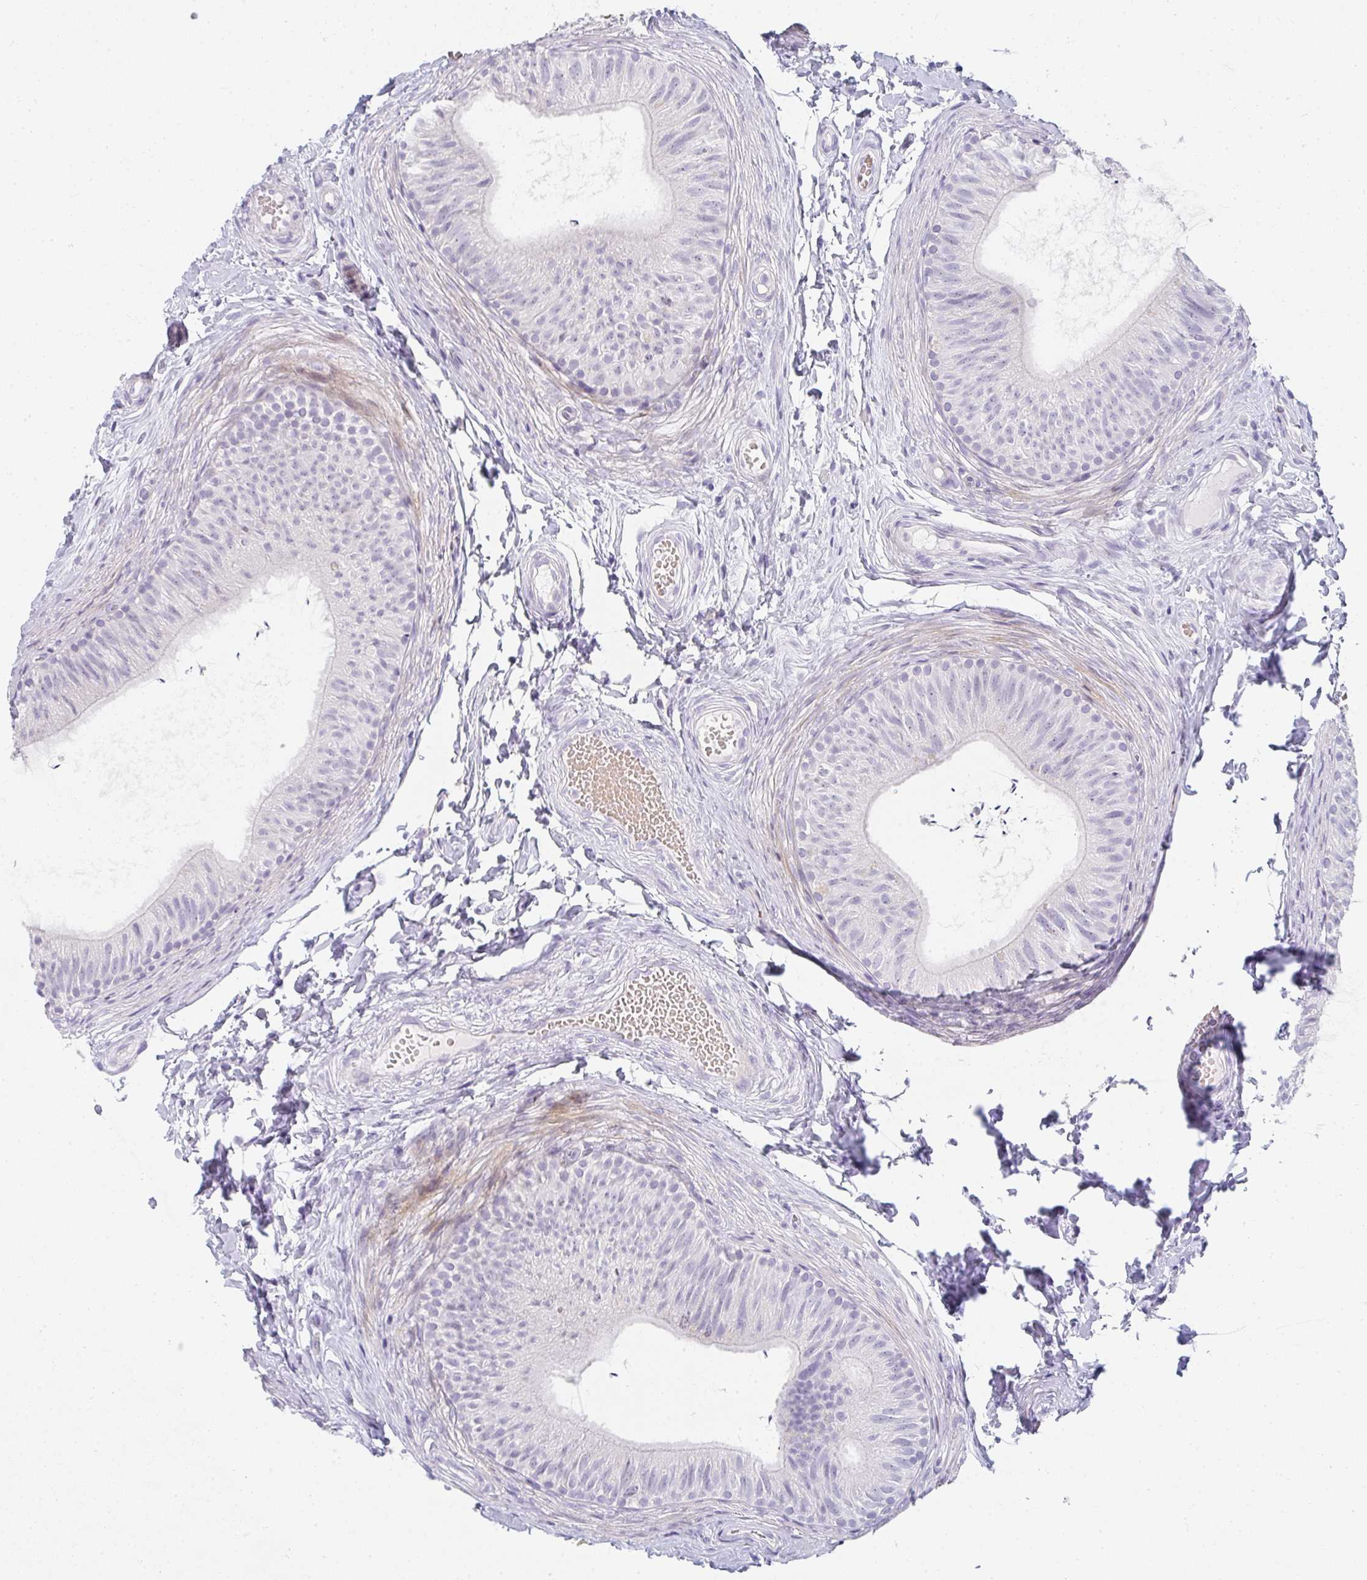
{"staining": {"intensity": "negative", "quantity": "none", "location": "none"}, "tissue": "epididymis", "cell_type": "Glandular cells", "image_type": "normal", "snomed": [{"axis": "morphology", "description": "Normal tissue, NOS"}, {"axis": "topography", "description": "Epididymis, spermatic cord, NOS"}, {"axis": "topography", "description": "Epididymis"}, {"axis": "topography", "description": "Peripheral nerve tissue"}], "caption": "Glandular cells are negative for brown protein staining in normal epididymis. (Immunohistochemistry (ihc), brightfield microscopy, high magnification).", "gene": "NEU2", "patient": {"sex": "male", "age": 29}}